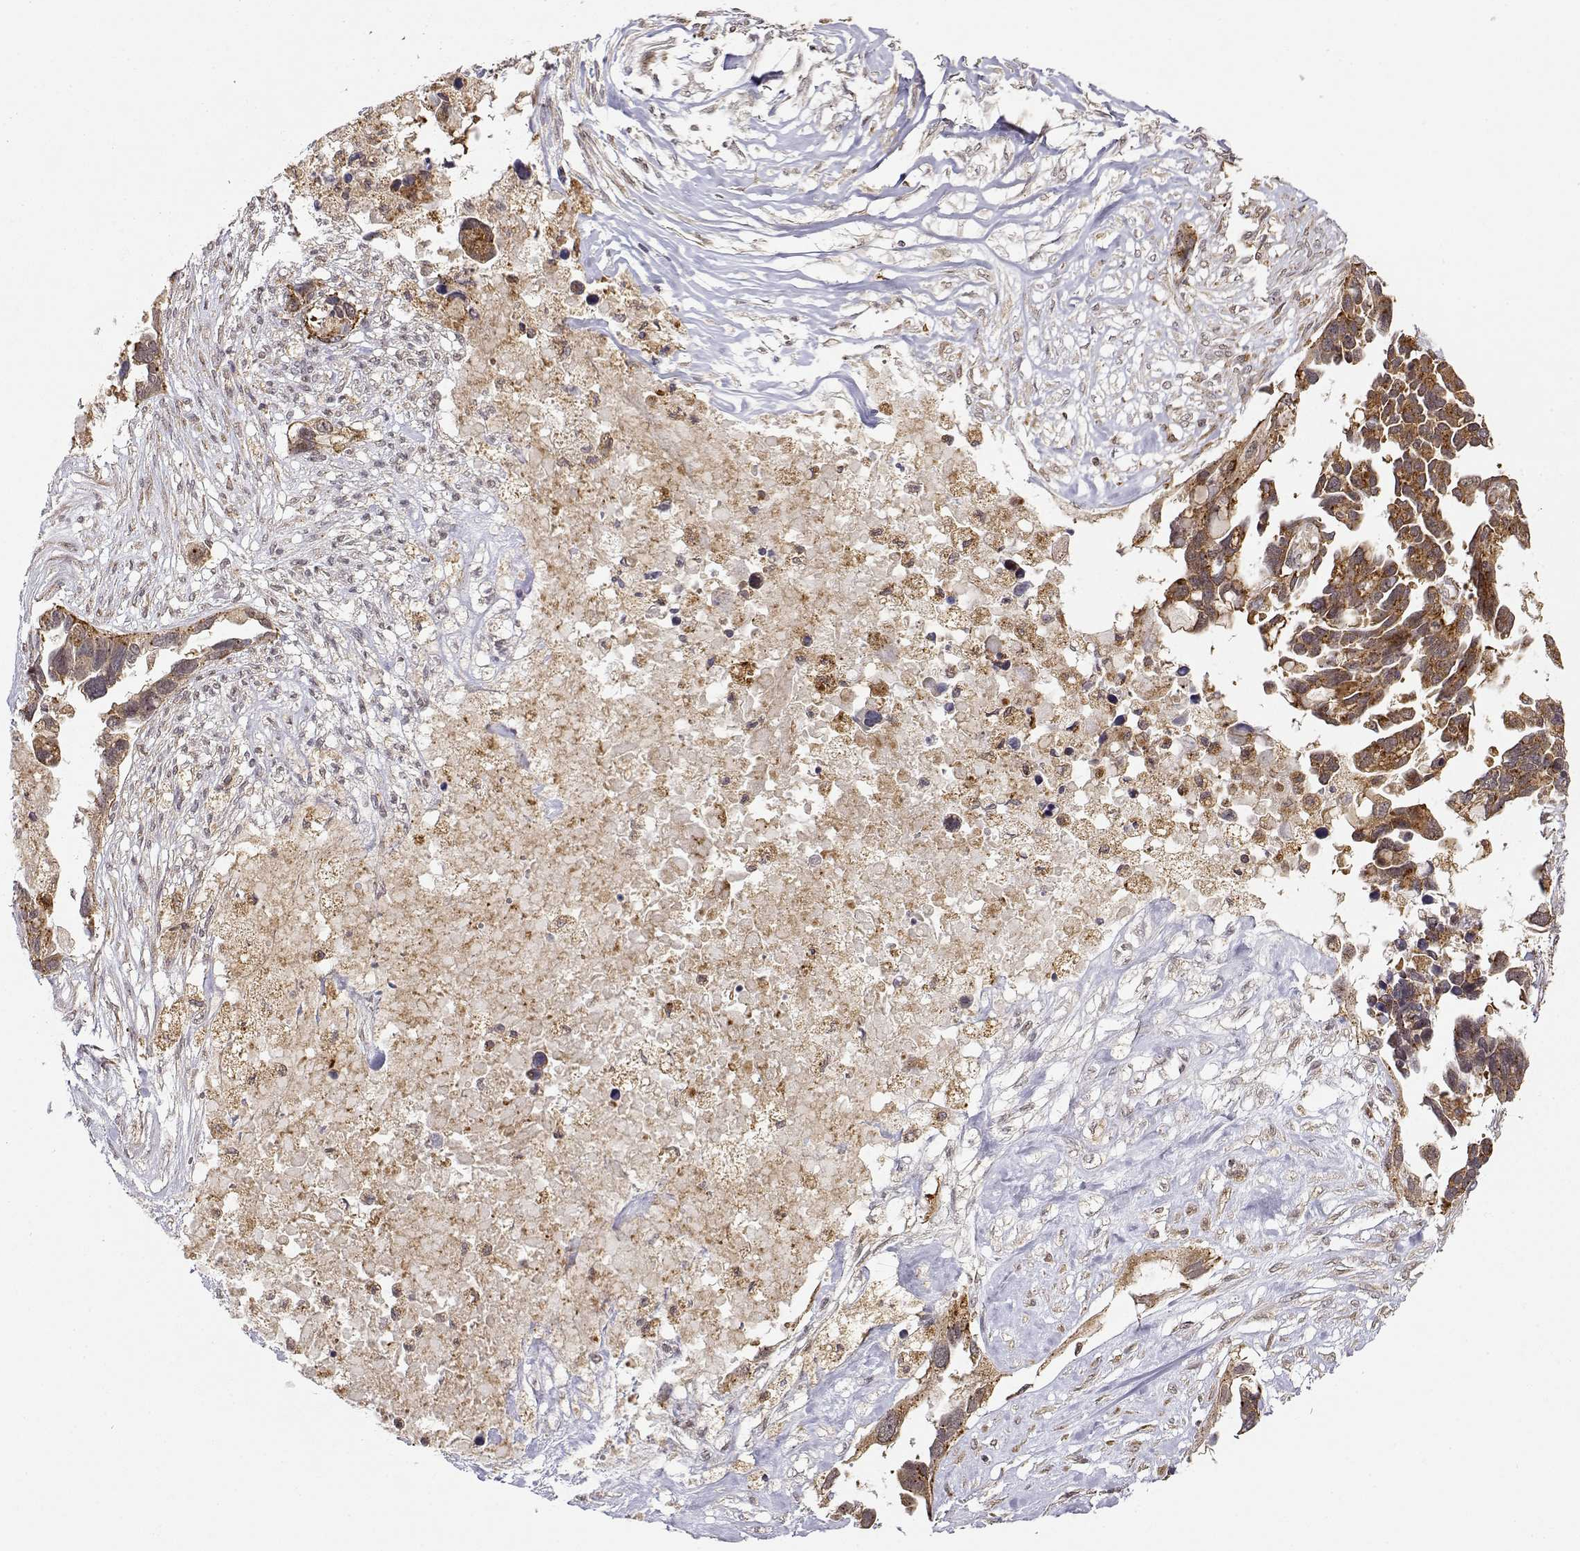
{"staining": {"intensity": "moderate", "quantity": ">75%", "location": "cytoplasmic/membranous"}, "tissue": "ovarian cancer", "cell_type": "Tumor cells", "image_type": "cancer", "snomed": [{"axis": "morphology", "description": "Cystadenocarcinoma, serous, NOS"}, {"axis": "topography", "description": "Ovary"}], "caption": "Protein expression analysis of human ovarian serous cystadenocarcinoma reveals moderate cytoplasmic/membranous positivity in approximately >75% of tumor cells.", "gene": "RNF13", "patient": {"sex": "female", "age": 54}}